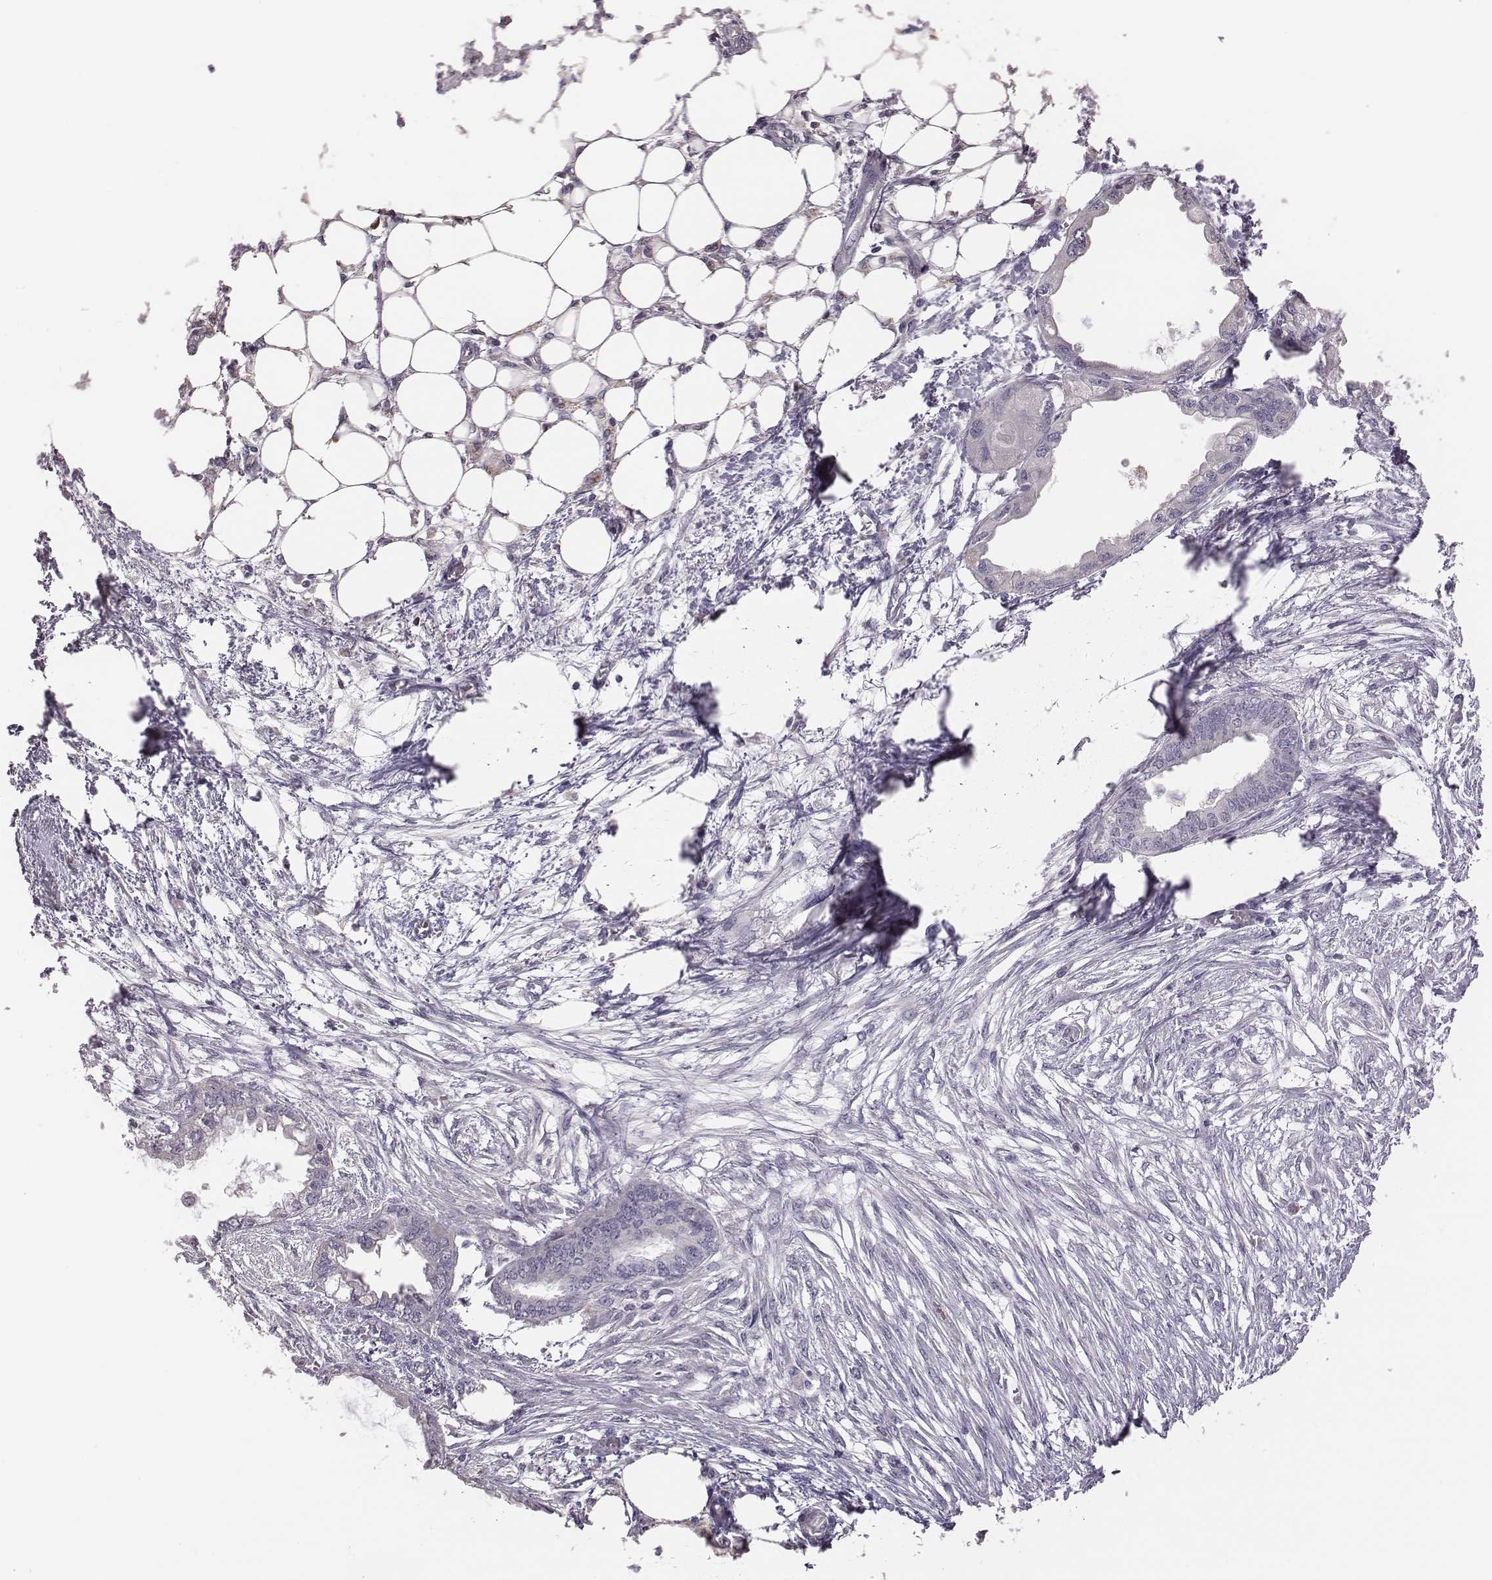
{"staining": {"intensity": "negative", "quantity": "none", "location": "none"}, "tissue": "endometrial cancer", "cell_type": "Tumor cells", "image_type": "cancer", "snomed": [{"axis": "morphology", "description": "Adenocarcinoma, NOS"}, {"axis": "morphology", "description": "Adenocarcinoma, metastatic, NOS"}, {"axis": "topography", "description": "Adipose tissue"}, {"axis": "topography", "description": "Endometrium"}], "caption": "This histopathology image is of endometrial adenocarcinoma stained with immunohistochemistry (IHC) to label a protein in brown with the nuclei are counter-stained blue. There is no positivity in tumor cells.", "gene": "KMO", "patient": {"sex": "female", "age": 67}}